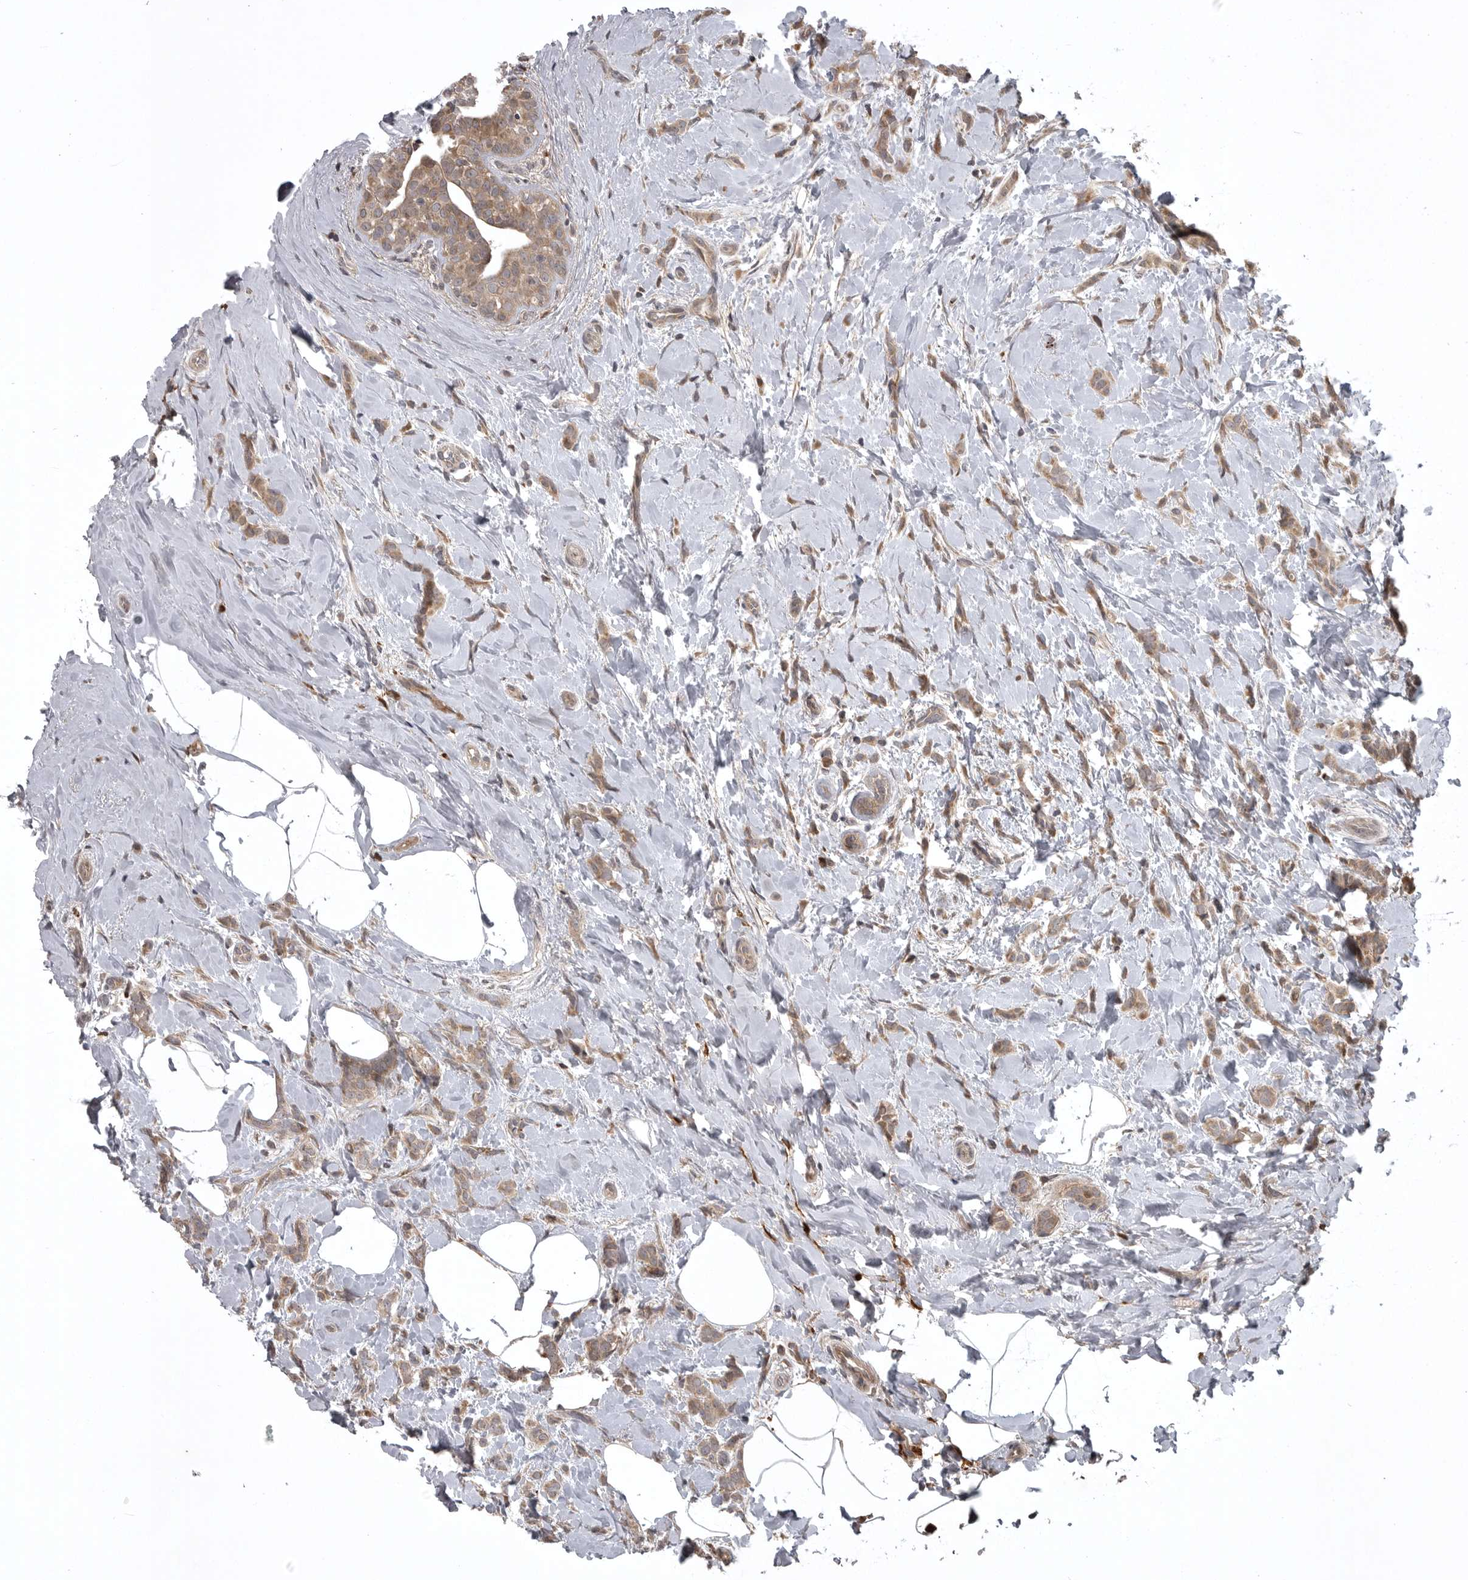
{"staining": {"intensity": "weak", "quantity": ">75%", "location": "cytoplasmic/membranous"}, "tissue": "breast cancer", "cell_type": "Tumor cells", "image_type": "cancer", "snomed": [{"axis": "morphology", "description": "Lobular carcinoma, in situ"}, {"axis": "morphology", "description": "Lobular carcinoma"}, {"axis": "topography", "description": "Breast"}], "caption": "An image of breast lobular carcinoma in situ stained for a protein exhibits weak cytoplasmic/membranous brown staining in tumor cells. (DAB (3,3'-diaminobenzidine) IHC with brightfield microscopy, high magnification).", "gene": "GPR31", "patient": {"sex": "female", "age": 41}}